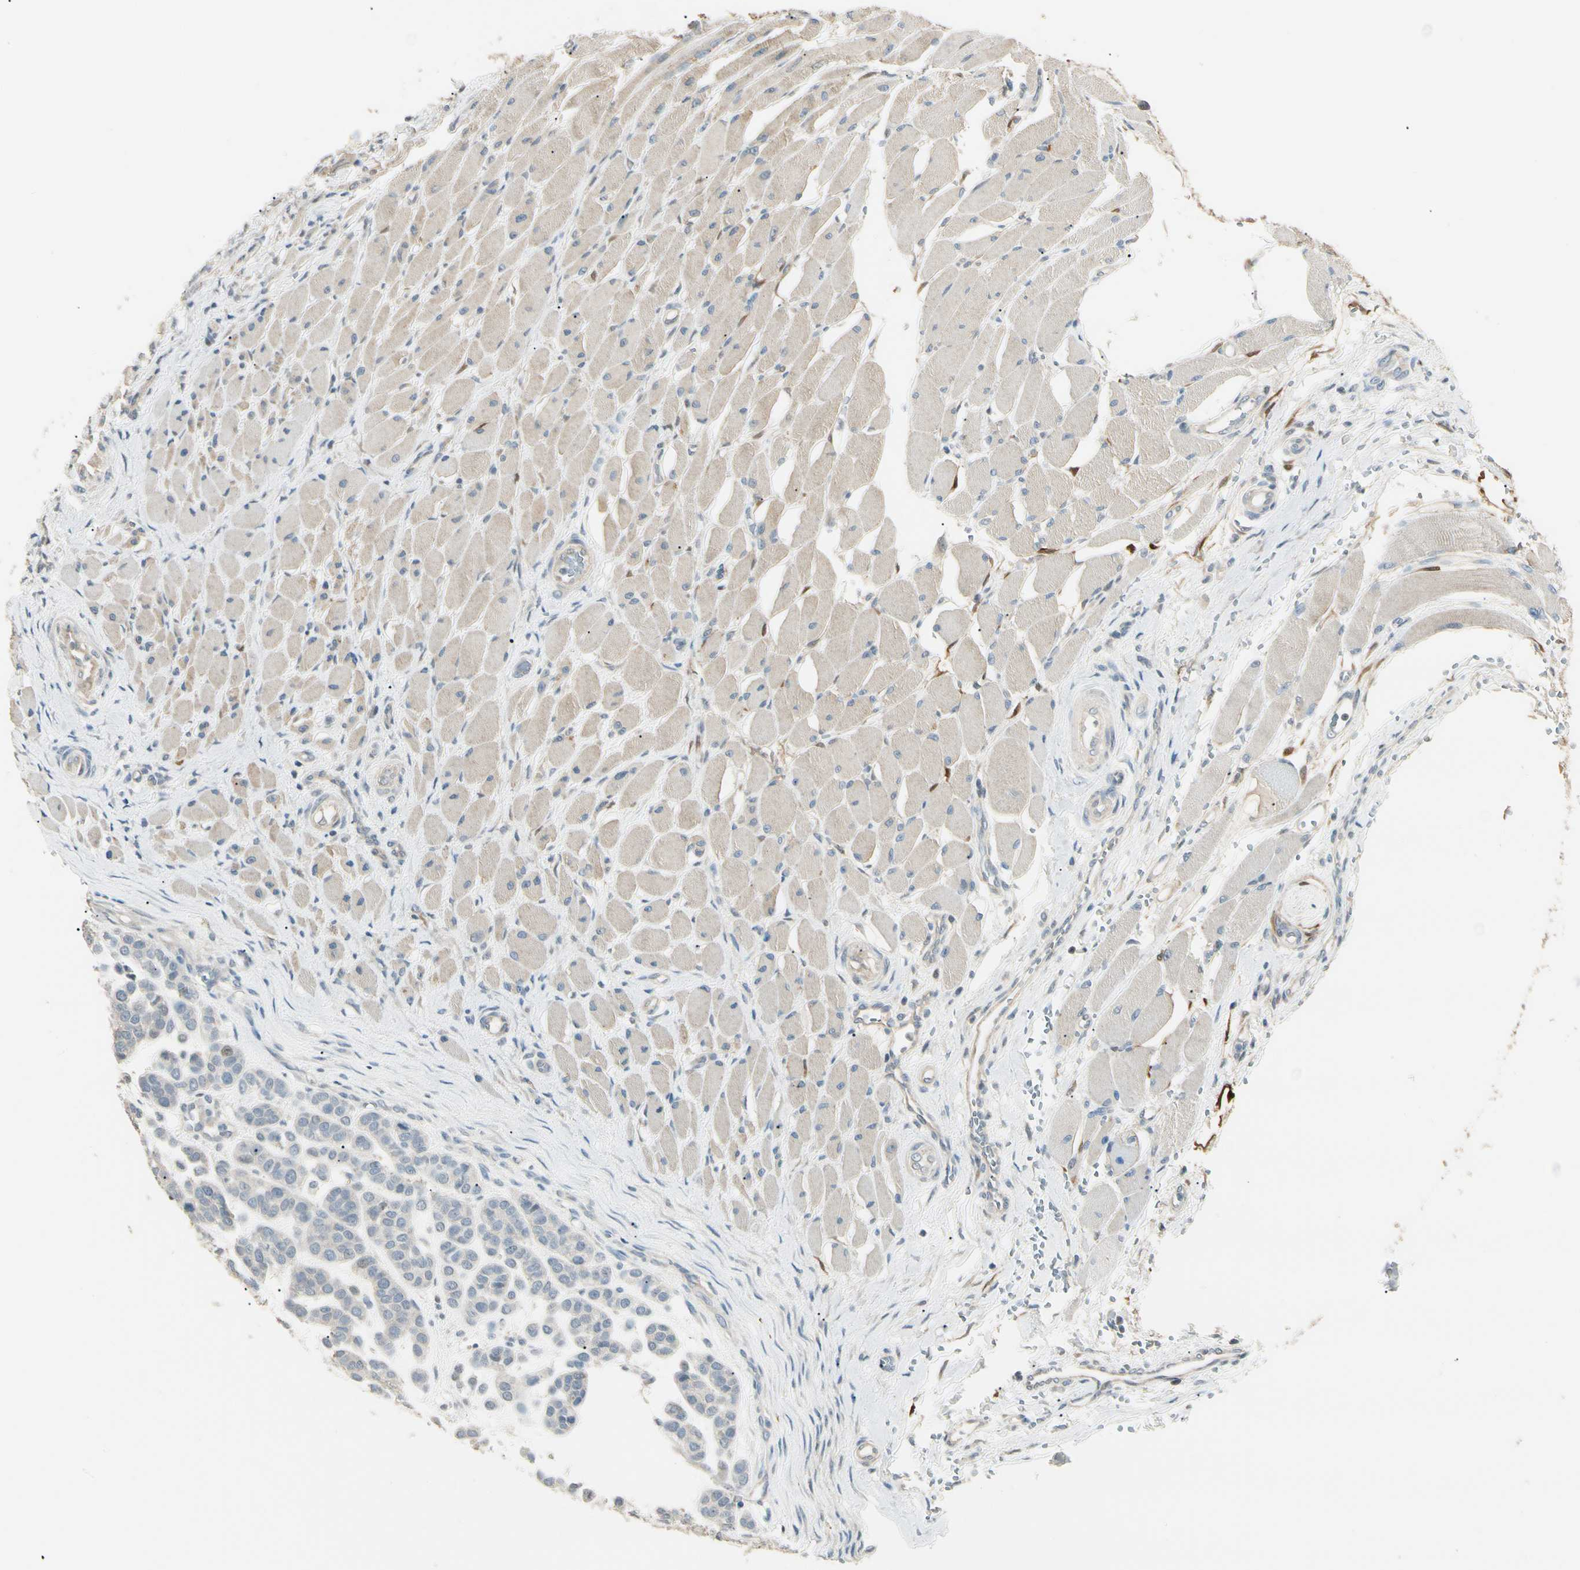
{"staining": {"intensity": "negative", "quantity": "none", "location": "none"}, "tissue": "head and neck cancer", "cell_type": "Tumor cells", "image_type": "cancer", "snomed": [{"axis": "morphology", "description": "Adenocarcinoma, NOS"}, {"axis": "morphology", "description": "Adenoma, NOS"}, {"axis": "topography", "description": "Head-Neck"}], "caption": "High magnification brightfield microscopy of head and neck adenoma stained with DAB (3,3'-diaminobenzidine) (brown) and counterstained with hematoxylin (blue): tumor cells show no significant staining.", "gene": "GNE", "patient": {"sex": "female", "age": 55}}